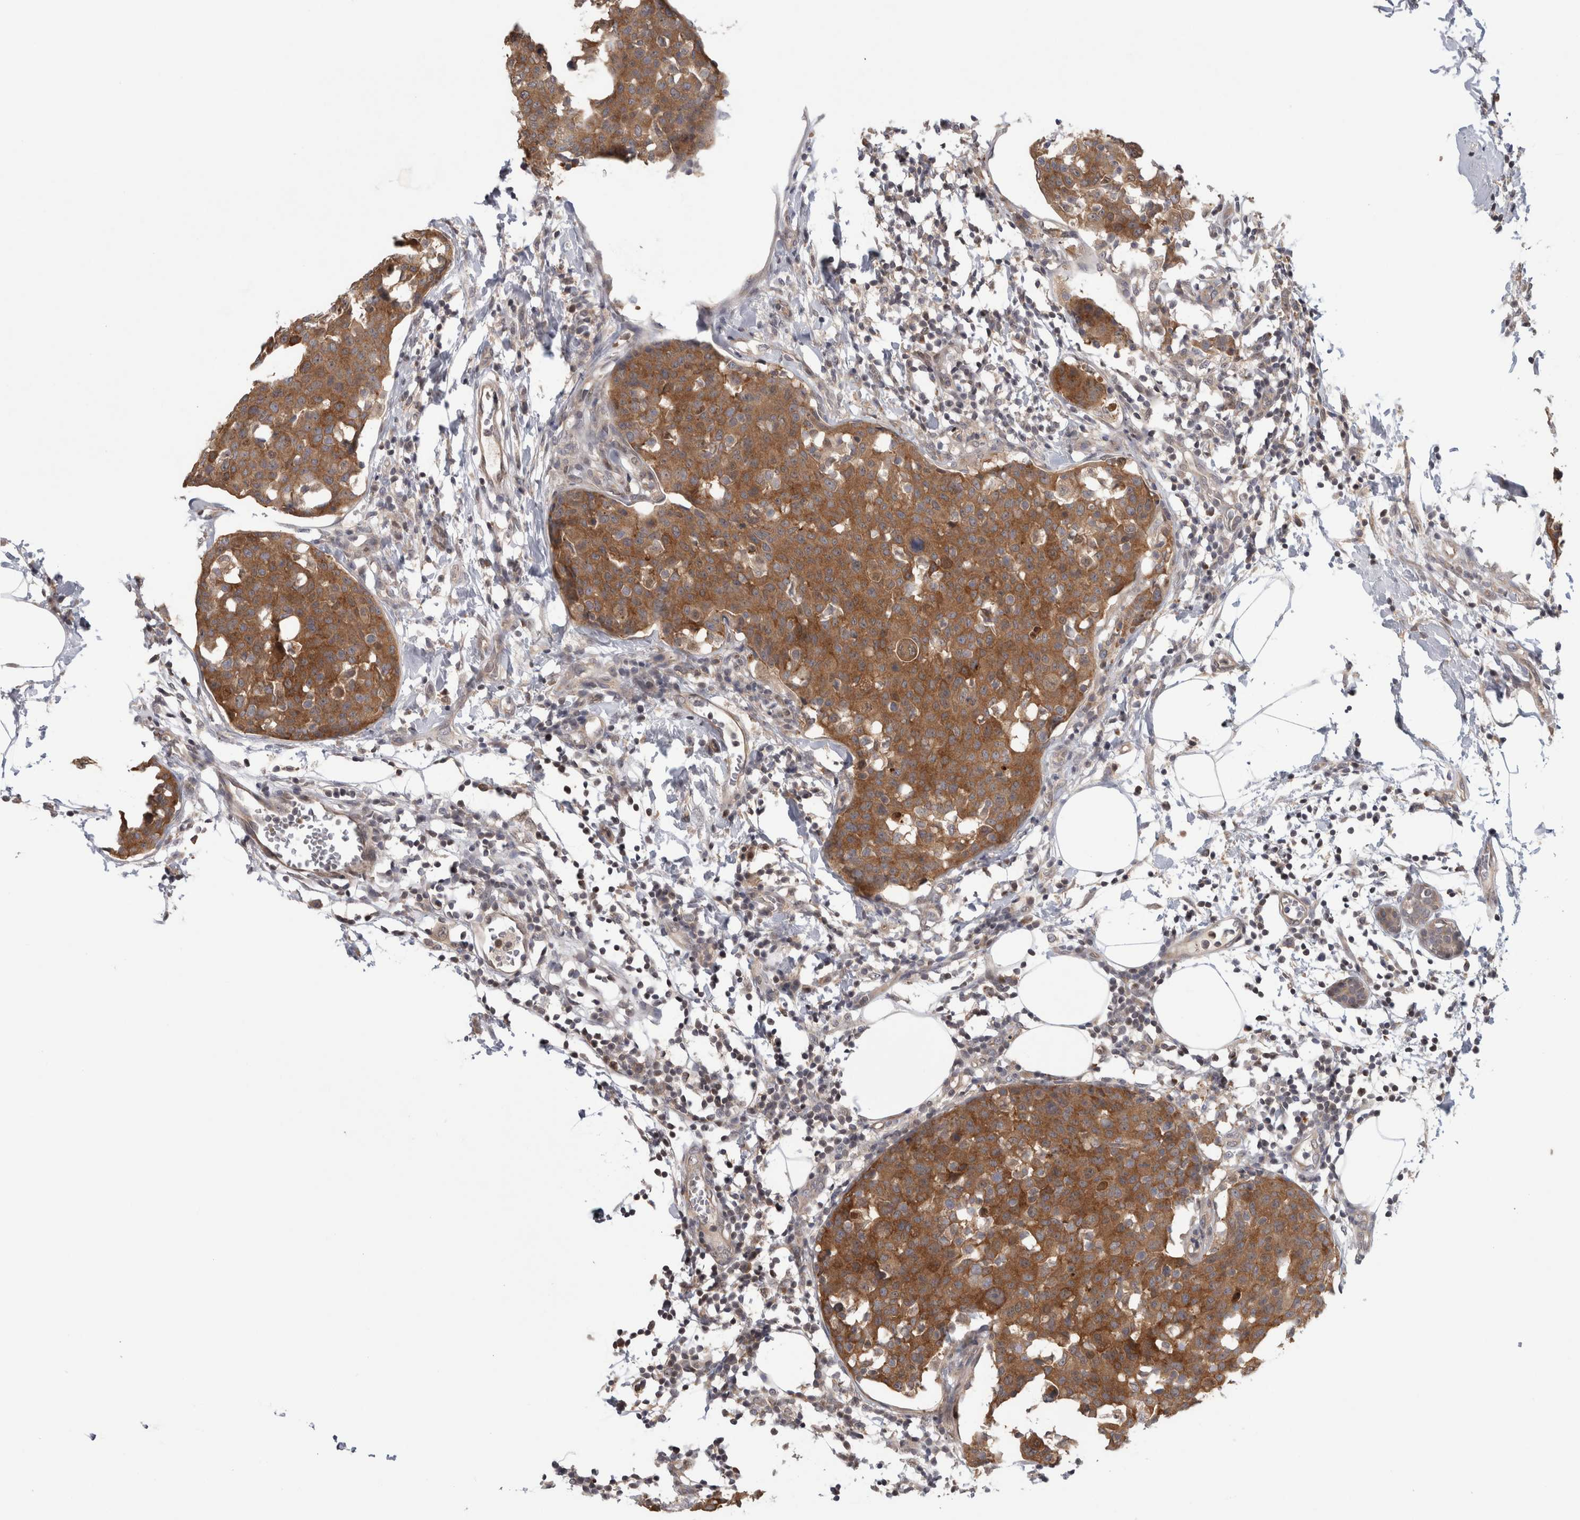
{"staining": {"intensity": "strong", "quantity": ">75%", "location": "cytoplasmic/membranous"}, "tissue": "breast cancer", "cell_type": "Tumor cells", "image_type": "cancer", "snomed": [{"axis": "morphology", "description": "Normal tissue, NOS"}, {"axis": "morphology", "description": "Duct carcinoma"}, {"axis": "topography", "description": "Breast"}], "caption": "A micrograph of human breast cancer (invasive ductal carcinoma) stained for a protein exhibits strong cytoplasmic/membranous brown staining in tumor cells.", "gene": "PIGP", "patient": {"sex": "female", "age": 37}}